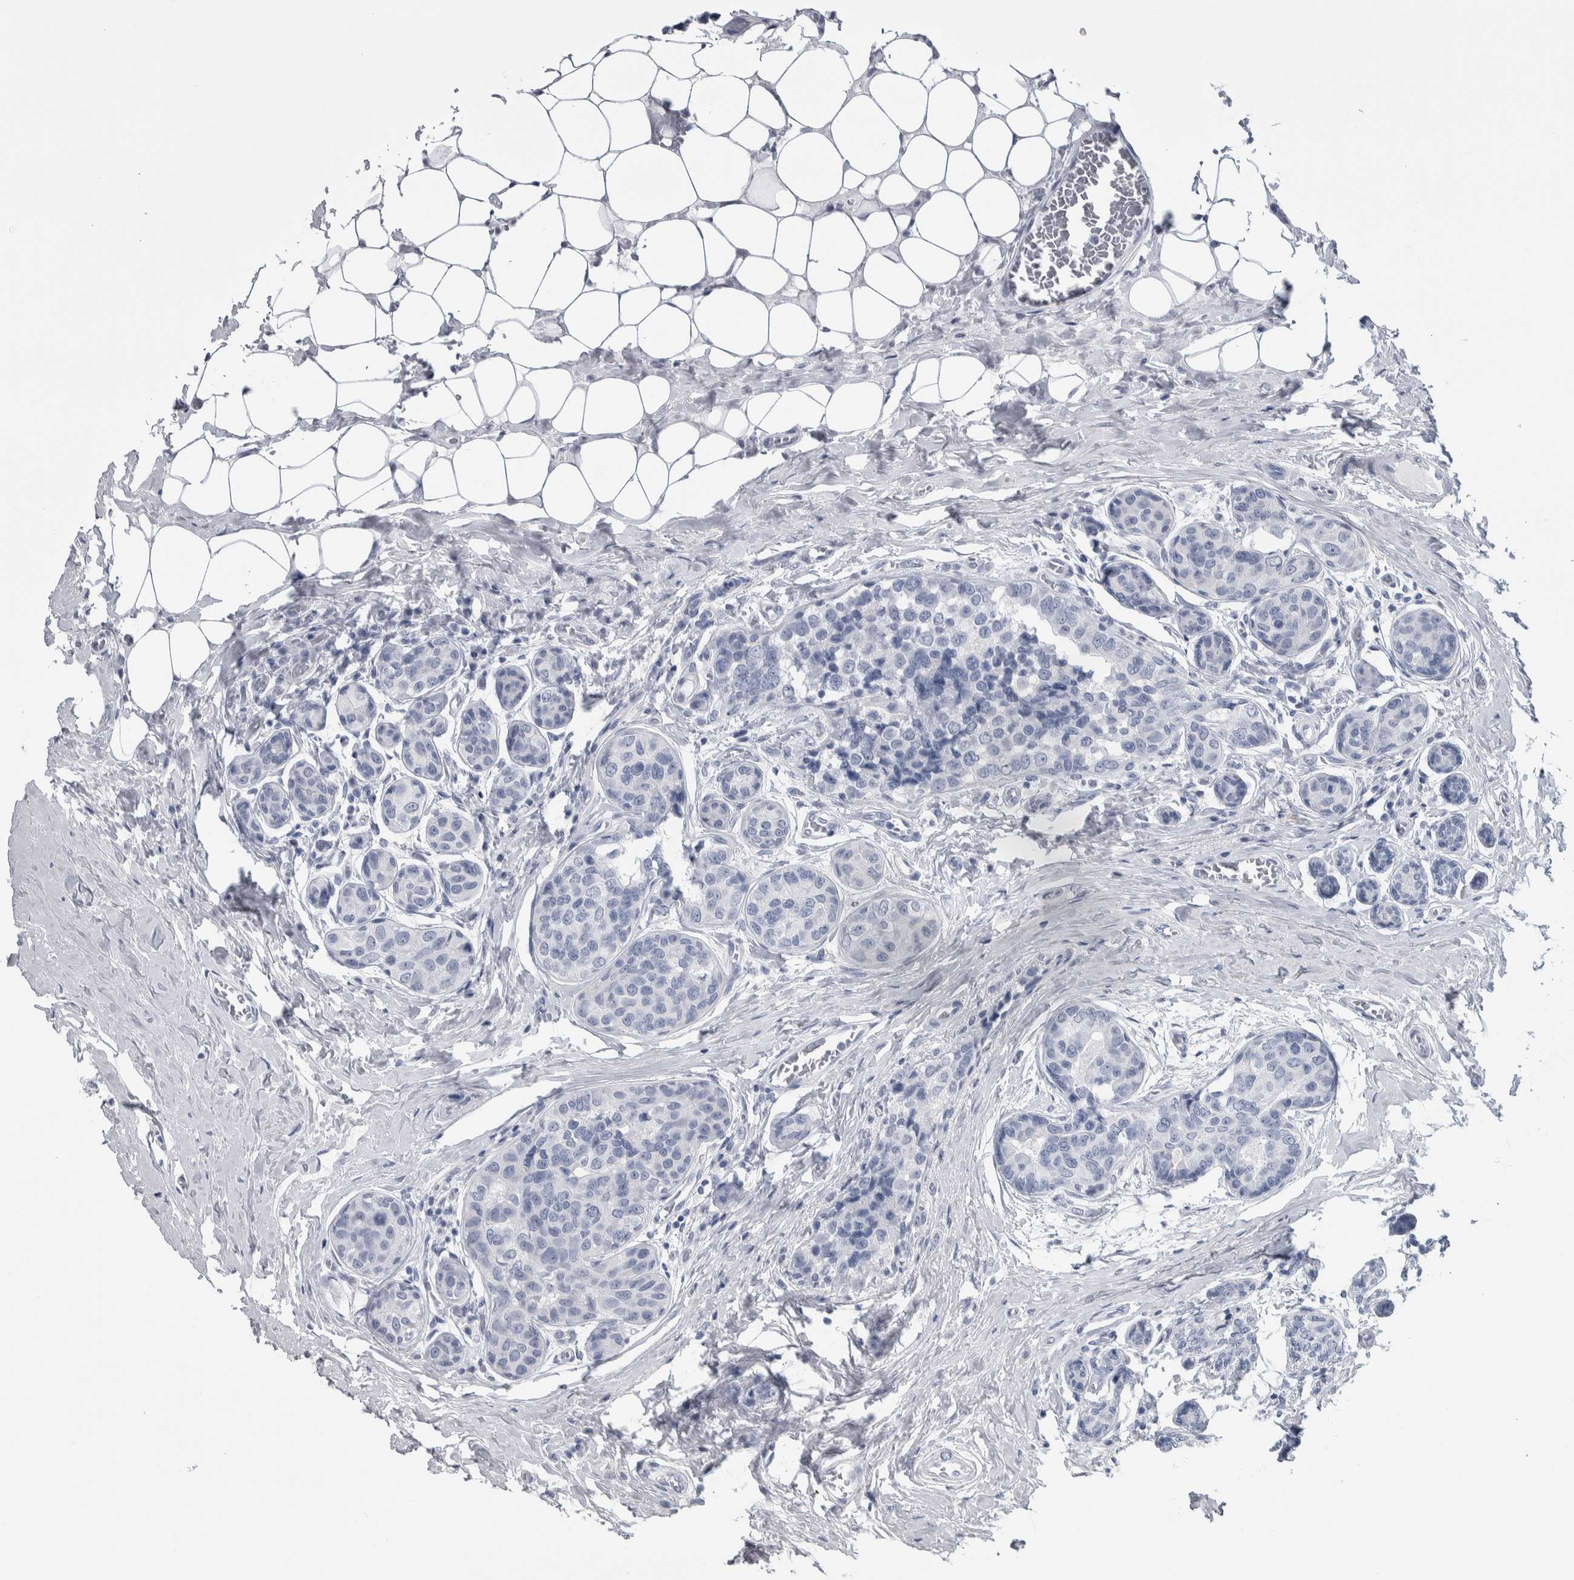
{"staining": {"intensity": "negative", "quantity": "none", "location": "none"}, "tissue": "breast cancer", "cell_type": "Tumor cells", "image_type": "cancer", "snomed": [{"axis": "morphology", "description": "Normal tissue, NOS"}, {"axis": "morphology", "description": "Duct carcinoma"}, {"axis": "topography", "description": "Breast"}], "caption": "Breast cancer (intraductal carcinoma) stained for a protein using immunohistochemistry (IHC) exhibits no positivity tumor cells.", "gene": "CDH17", "patient": {"sex": "female", "age": 43}}